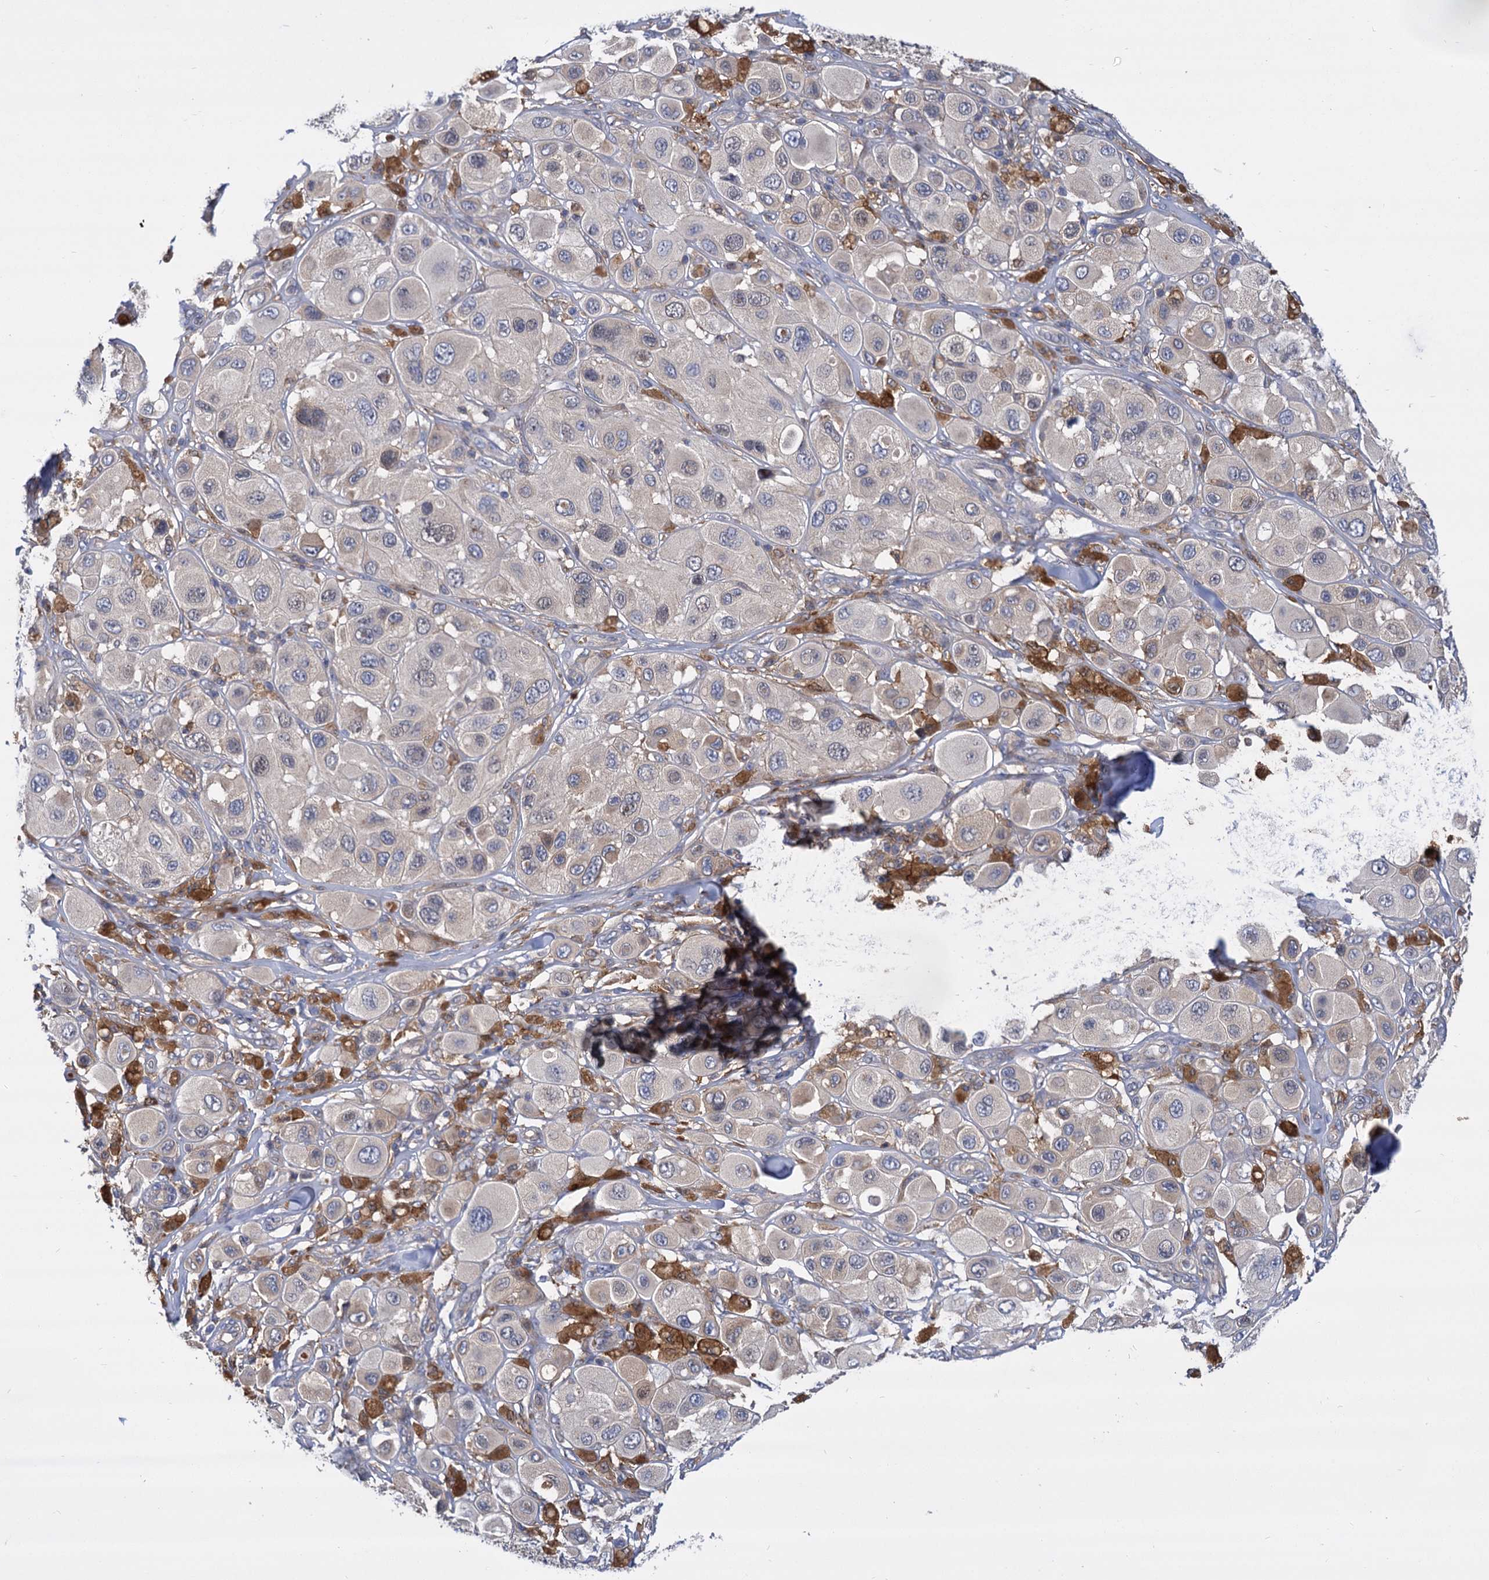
{"staining": {"intensity": "negative", "quantity": "none", "location": "none"}, "tissue": "melanoma", "cell_type": "Tumor cells", "image_type": "cancer", "snomed": [{"axis": "morphology", "description": "Malignant melanoma, Metastatic site"}, {"axis": "topography", "description": "Skin"}], "caption": "An IHC photomicrograph of malignant melanoma (metastatic site) is shown. There is no staining in tumor cells of malignant melanoma (metastatic site).", "gene": "GCLC", "patient": {"sex": "male", "age": 41}}